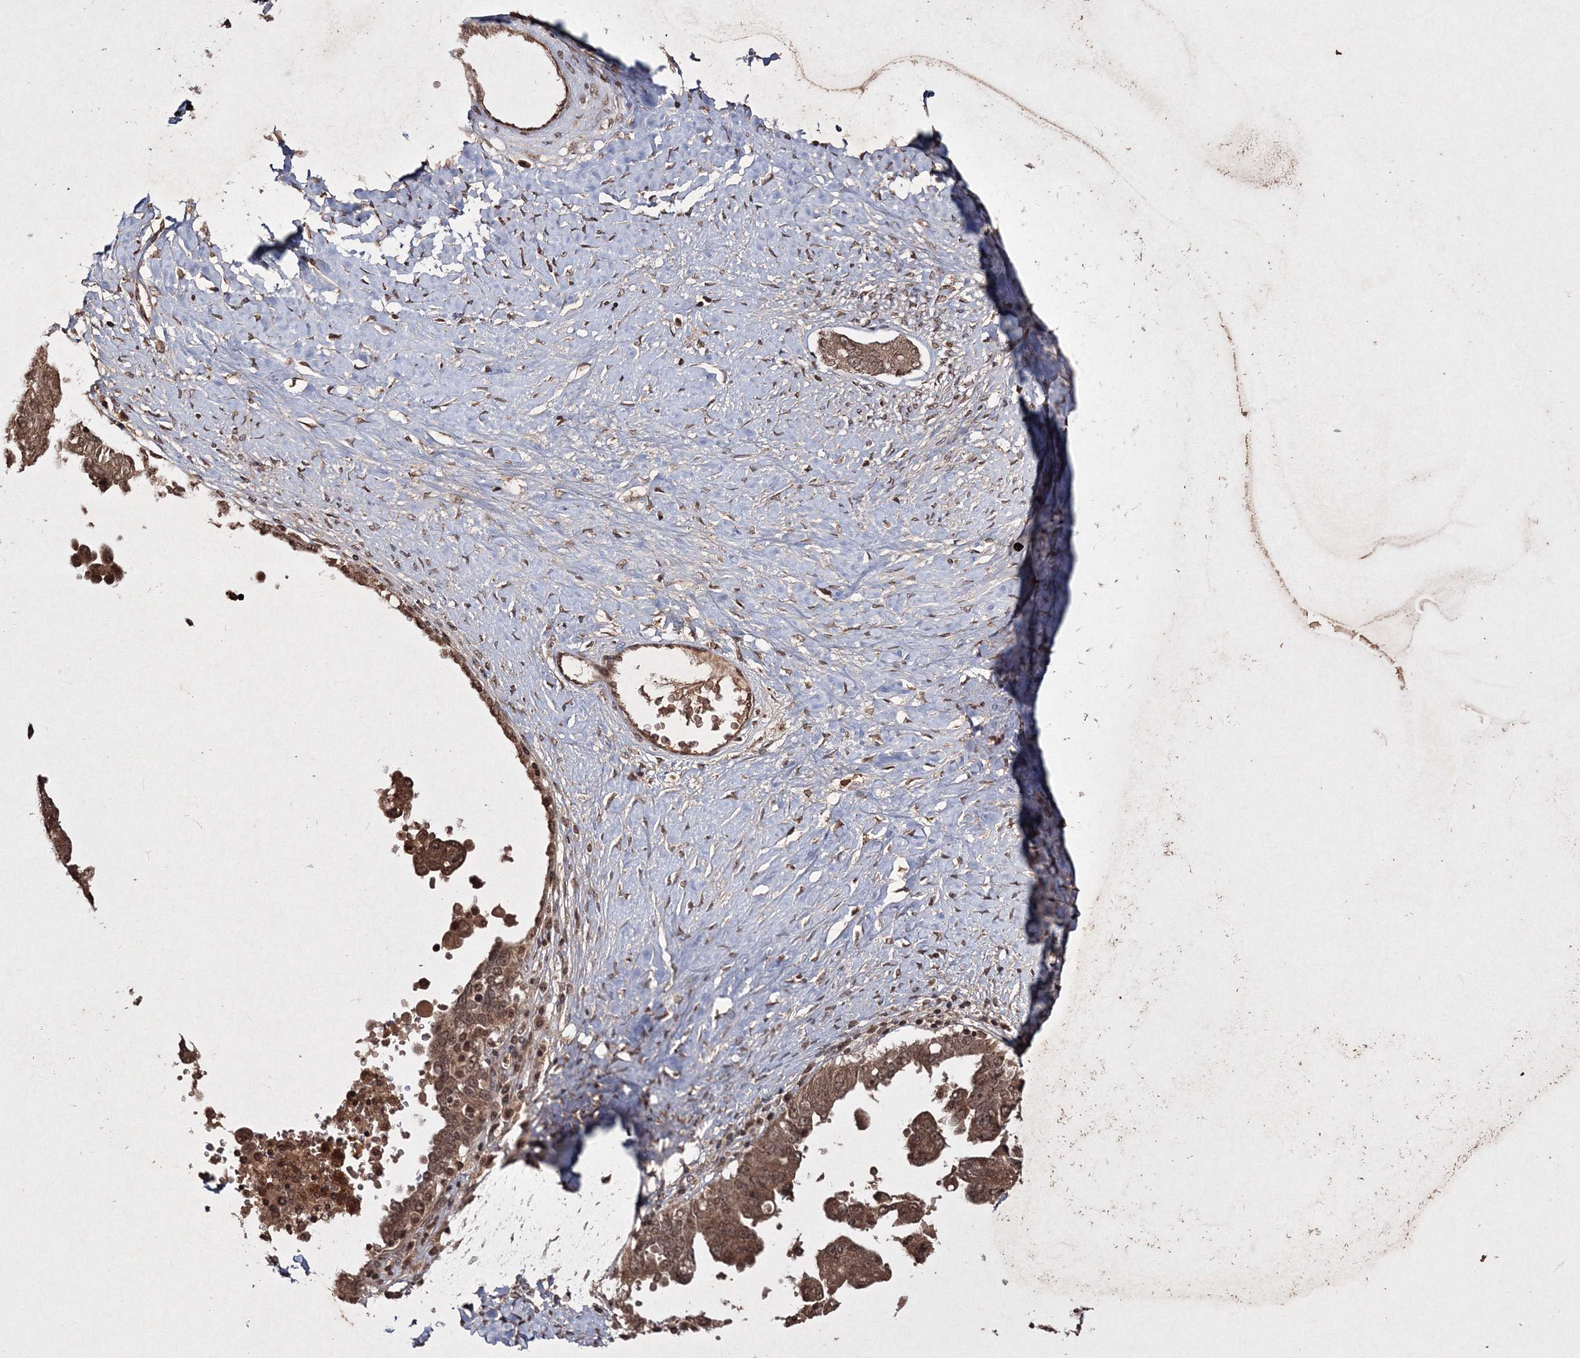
{"staining": {"intensity": "moderate", "quantity": ">75%", "location": "cytoplasmic/membranous,nuclear"}, "tissue": "ovarian cancer", "cell_type": "Tumor cells", "image_type": "cancer", "snomed": [{"axis": "morphology", "description": "Carcinoma, endometroid"}, {"axis": "topography", "description": "Ovary"}], "caption": "A medium amount of moderate cytoplasmic/membranous and nuclear expression is present in about >75% of tumor cells in ovarian cancer (endometroid carcinoma) tissue.", "gene": "PEX13", "patient": {"sex": "female", "age": 62}}